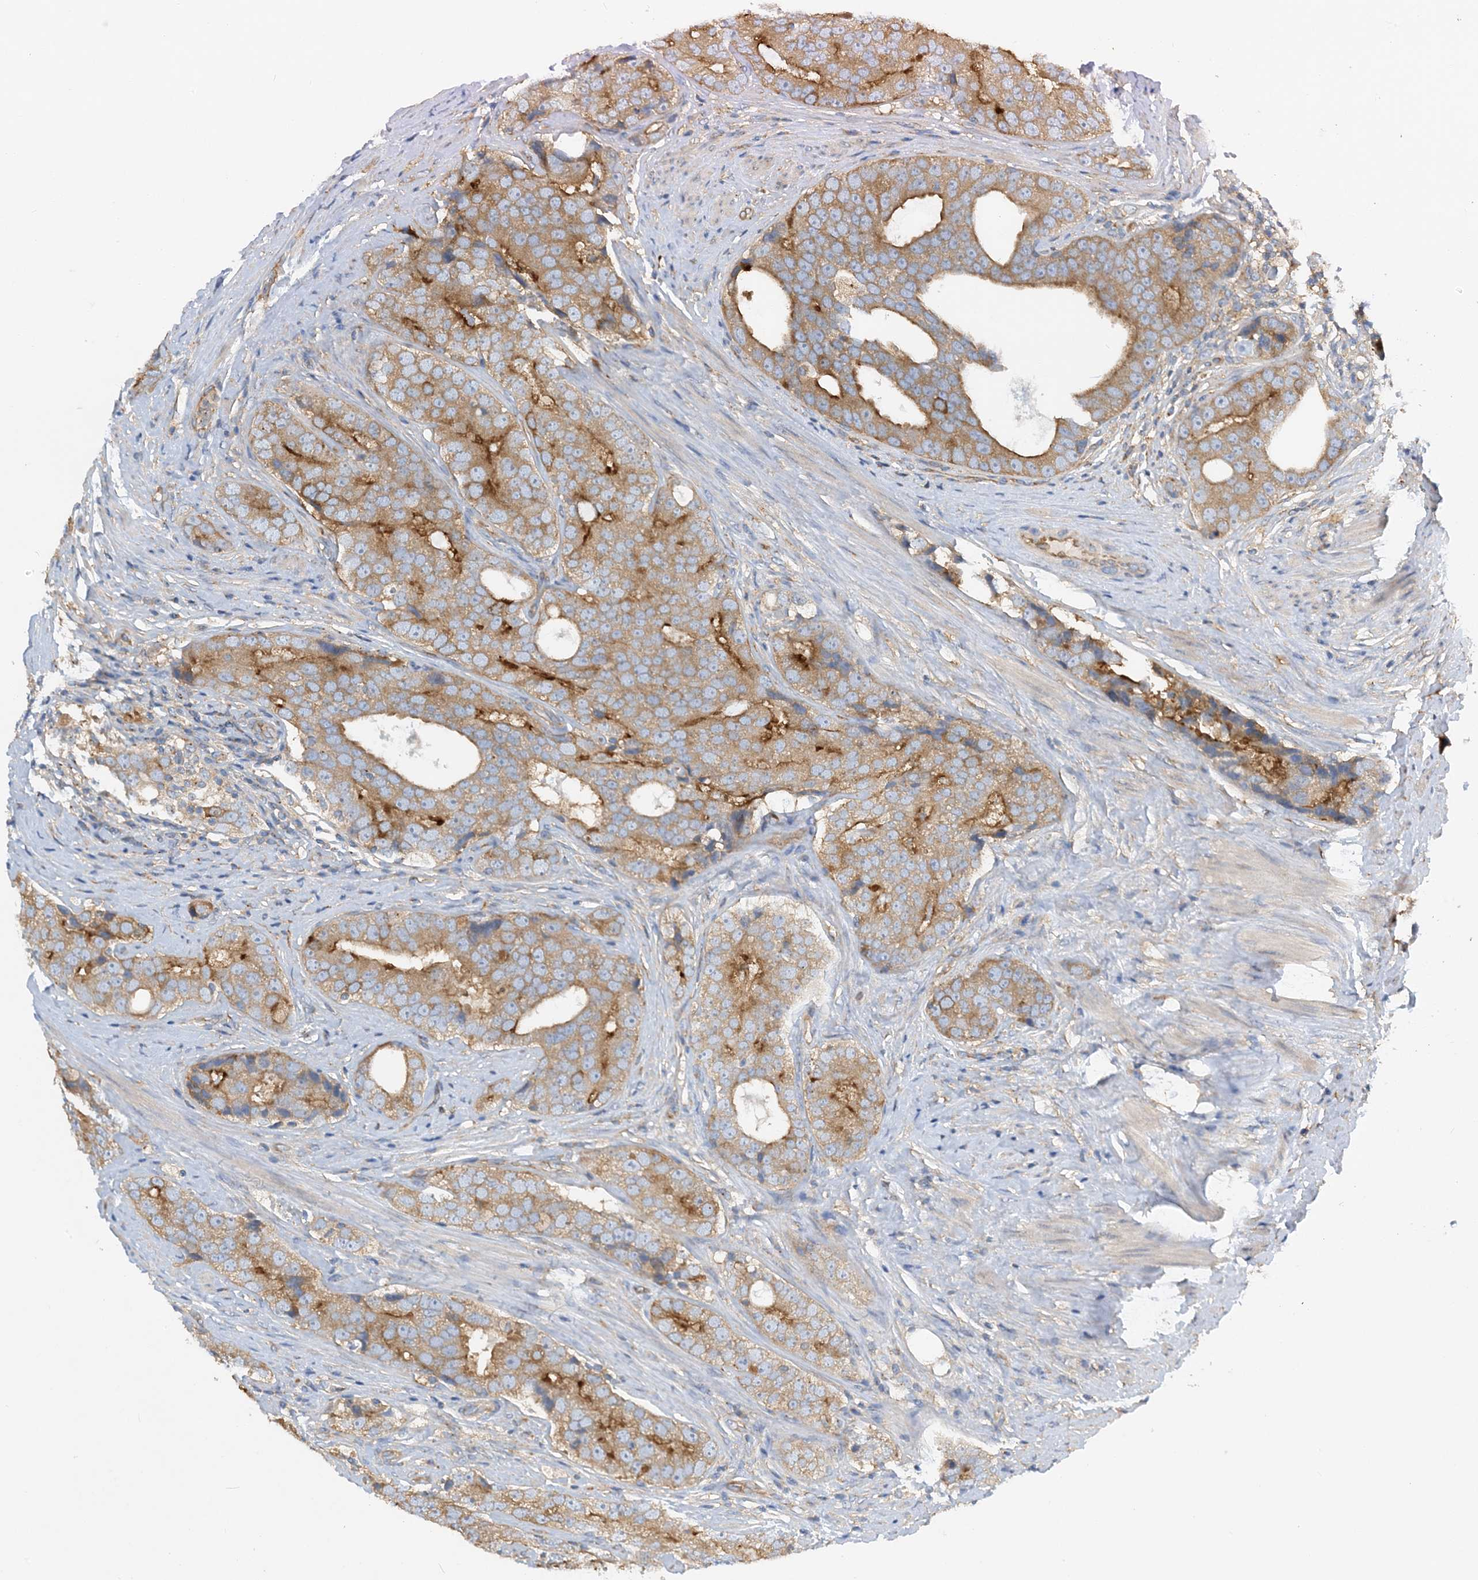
{"staining": {"intensity": "moderate", "quantity": ">75%", "location": "cytoplasmic/membranous"}, "tissue": "prostate cancer", "cell_type": "Tumor cells", "image_type": "cancer", "snomed": [{"axis": "morphology", "description": "Adenocarcinoma, High grade"}, {"axis": "topography", "description": "Prostate"}], "caption": "IHC staining of prostate adenocarcinoma (high-grade), which reveals medium levels of moderate cytoplasmic/membranous expression in about >75% of tumor cells indicating moderate cytoplasmic/membranous protein positivity. The staining was performed using DAB (brown) for protein detection and nuclei were counterstained in hematoxylin (blue).", "gene": "SIDT1", "patient": {"sex": "male", "age": 56}}